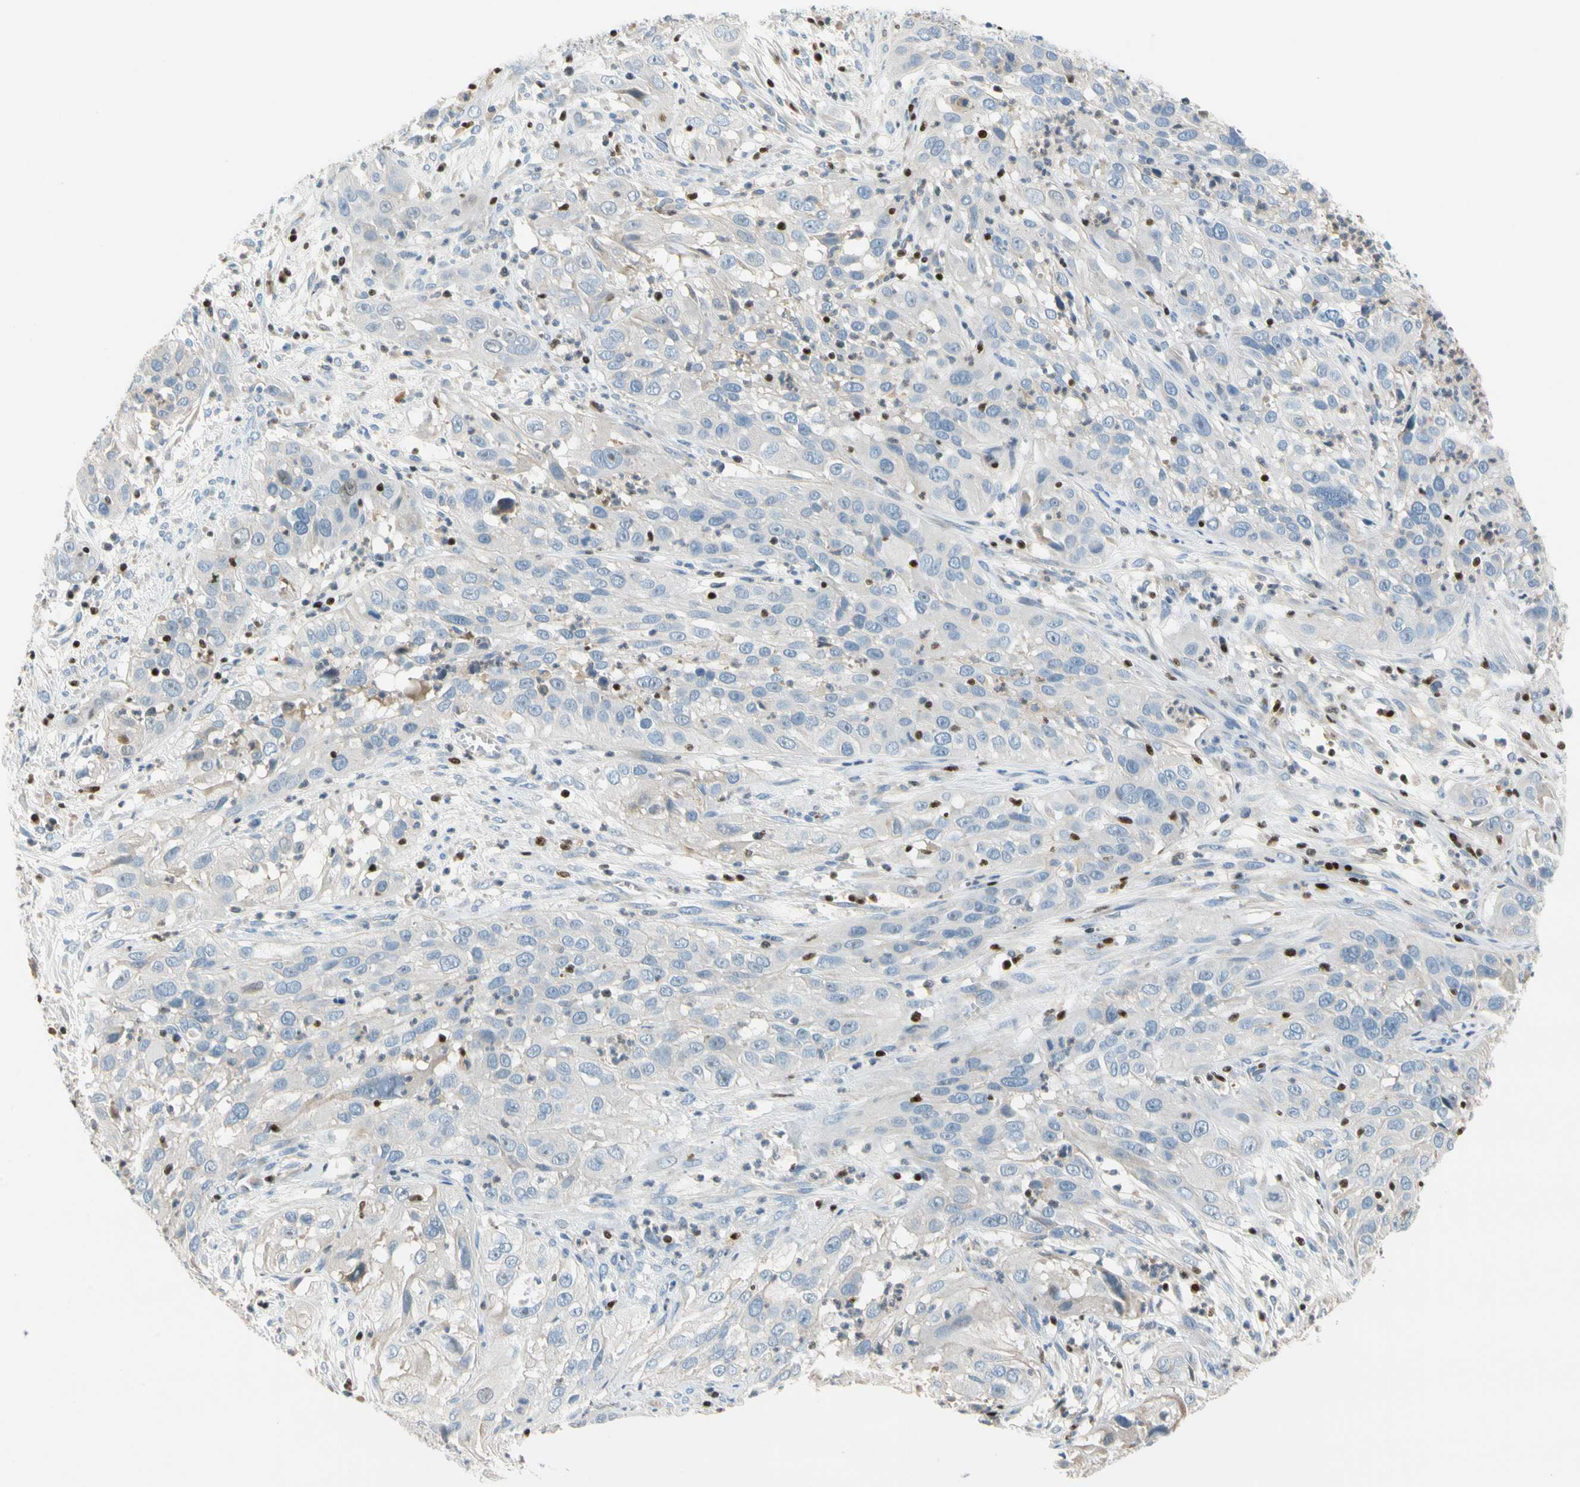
{"staining": {"intensity": "negative", "quantity": "none", "location": "none"}, "tissue": "cervical cancer", "cell_type": "Tumor cells", "image_type": "cancer", "snomed": [{"axis": "morphology", "description": "Squamous cell carcinoma, NOS"}, {"axis": "topography", "description": "Cervix"}], "caption": "High power microscopy photomicrograph of an immunohistochemistry (IHC) photomicrograph of squamous cell carcinoma (cervical), revealing no significant expression in tumor cells. (Immunohistochemistry (ihc), brightfield microscopy, high magnification).", "gene": "SP140", "patient": {"sex": "female", "age": 32}}